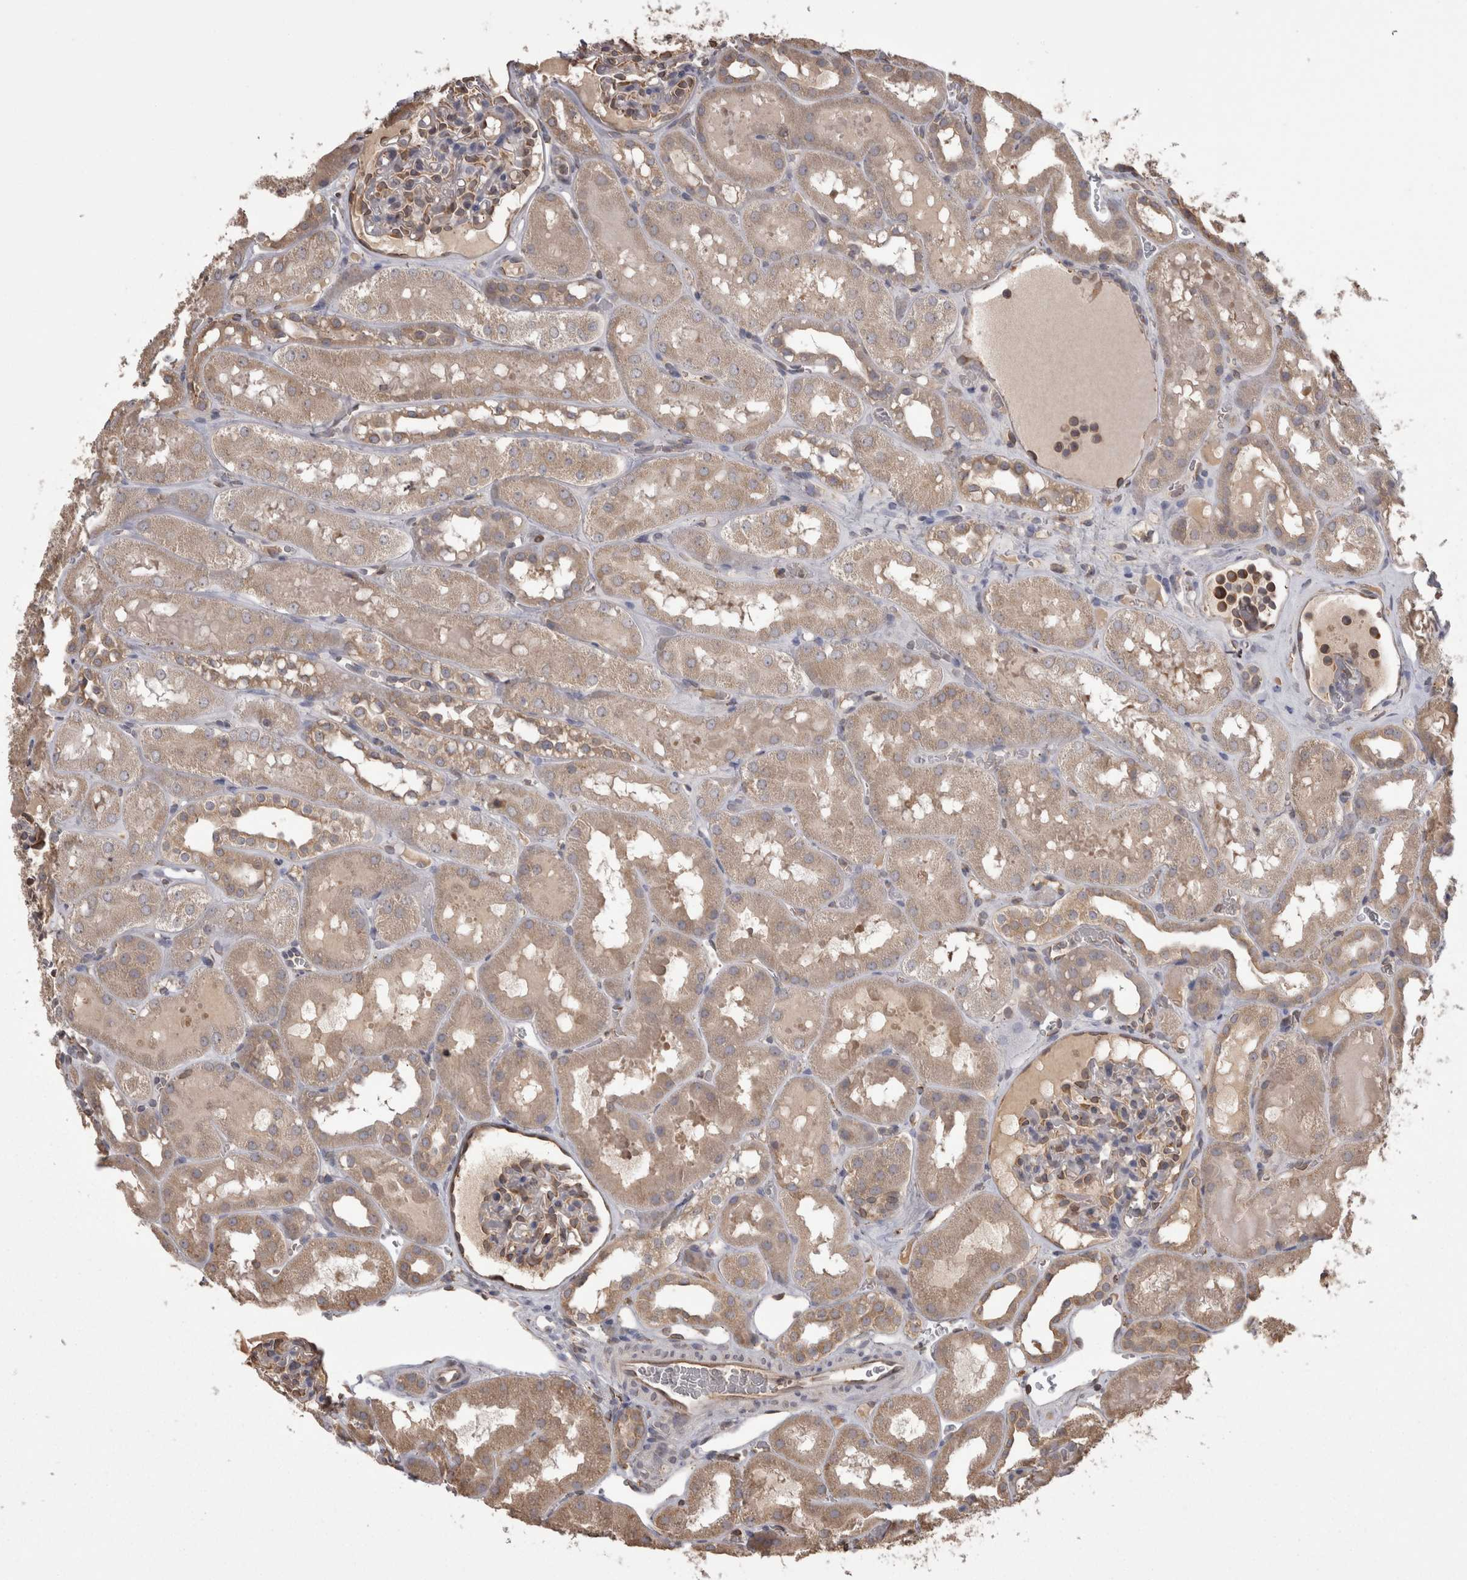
{"staining": {"intensity": "moderate", "quantity": "<25%", "location": "cytoplasmic/membranous"}, "tissue": "kidney", "cell_type": "Cells in glomeruli", "image_type": "normal", "snomed": [{"axis": "morphology", "description": "Normal tissue, NOS"}, {"axis": "topography", "description": "Kidney"}, {"axis": "topography", "description": "Urinary bladder"}], "caption": "Kidney stained with a brown dye exhibits moderate cytoplasmic/membranous positive expression in about <25% of cells in glomeruli.", "gene": "PON2", "patient": {"sex": "male", "age": 16}}